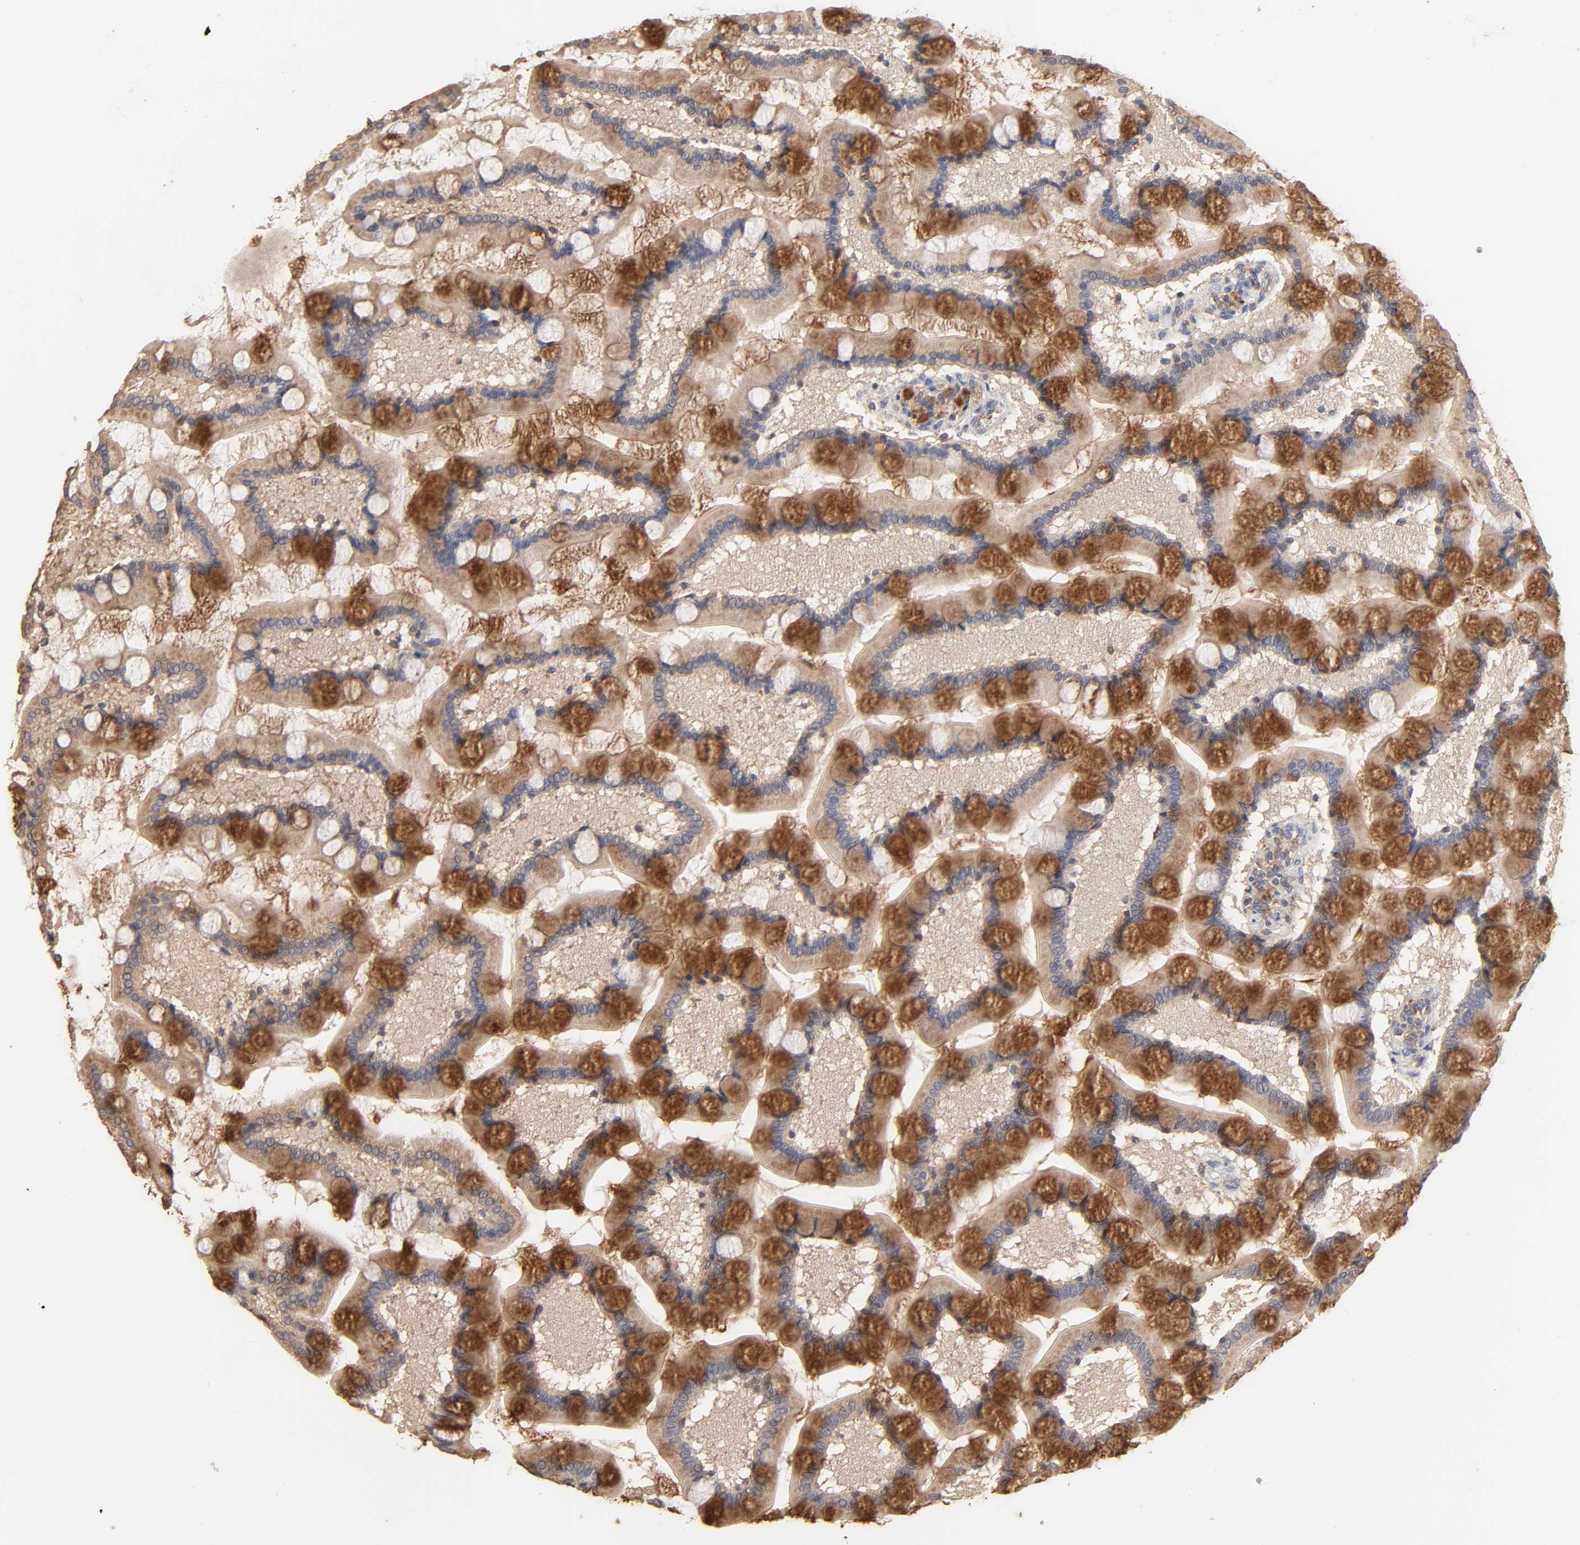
{"staining": {"intensity": "moderate", "quantity": ">75%", "location": "cytoplasmic/membranous"}, "tissue": "small intestine", "cell_type": "Glandular cells", "image_type": "normal", "snomed": [{"axis": "morphology", "description": "Normal tissue, NOS"}, {"axis": "topography", "description": "Small intestine"}], "caption": "IHC of benign small intestine shows medium levels of moderate cytoplasmic/membranous positivity in about >75% of glandular cells.", "gene": "EIF4G2", "patient": {"sex": "male", "age": 41}}